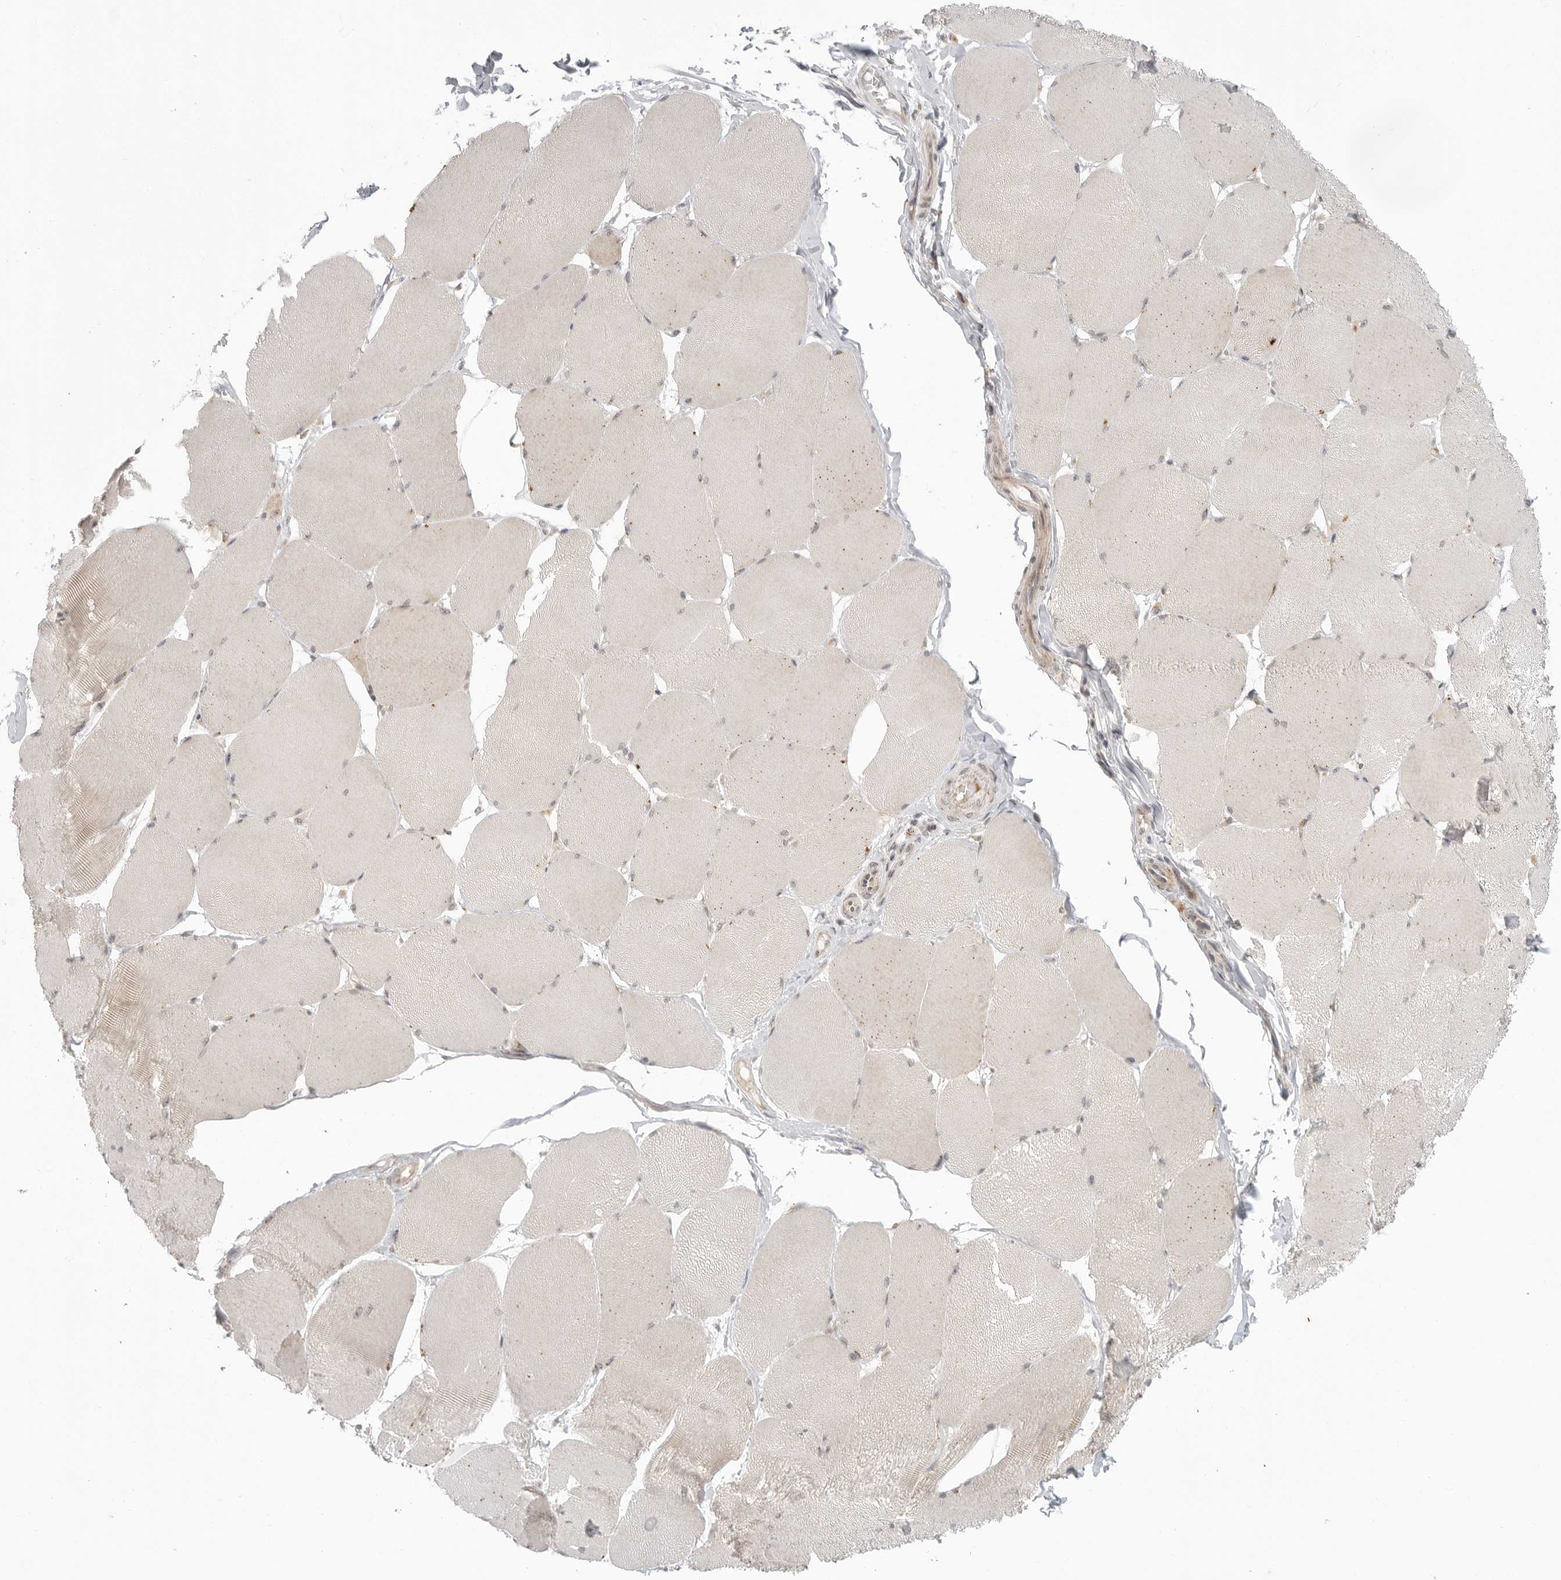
{"staining": {"intensity": "weak", "quantity": "<25%", "location": "cytoplasmic/membranous"}, "tissue": "skeletal muscle", "cell_type": "Myocytes", "image_type": "normal", "snomed": [{"axis": "morphology", "description": "Normal tissue, NOS"}, {"axis": "topography", "description": "Skin"}, {"axis": "topography", "description": "Skeletal muscle"}], "caption": "Human skeletal muscle stained for a protein using IHC reveals no expression in myocytes.", "gene": "KALRN", "patient": {"sex": "male", "age": 83}}